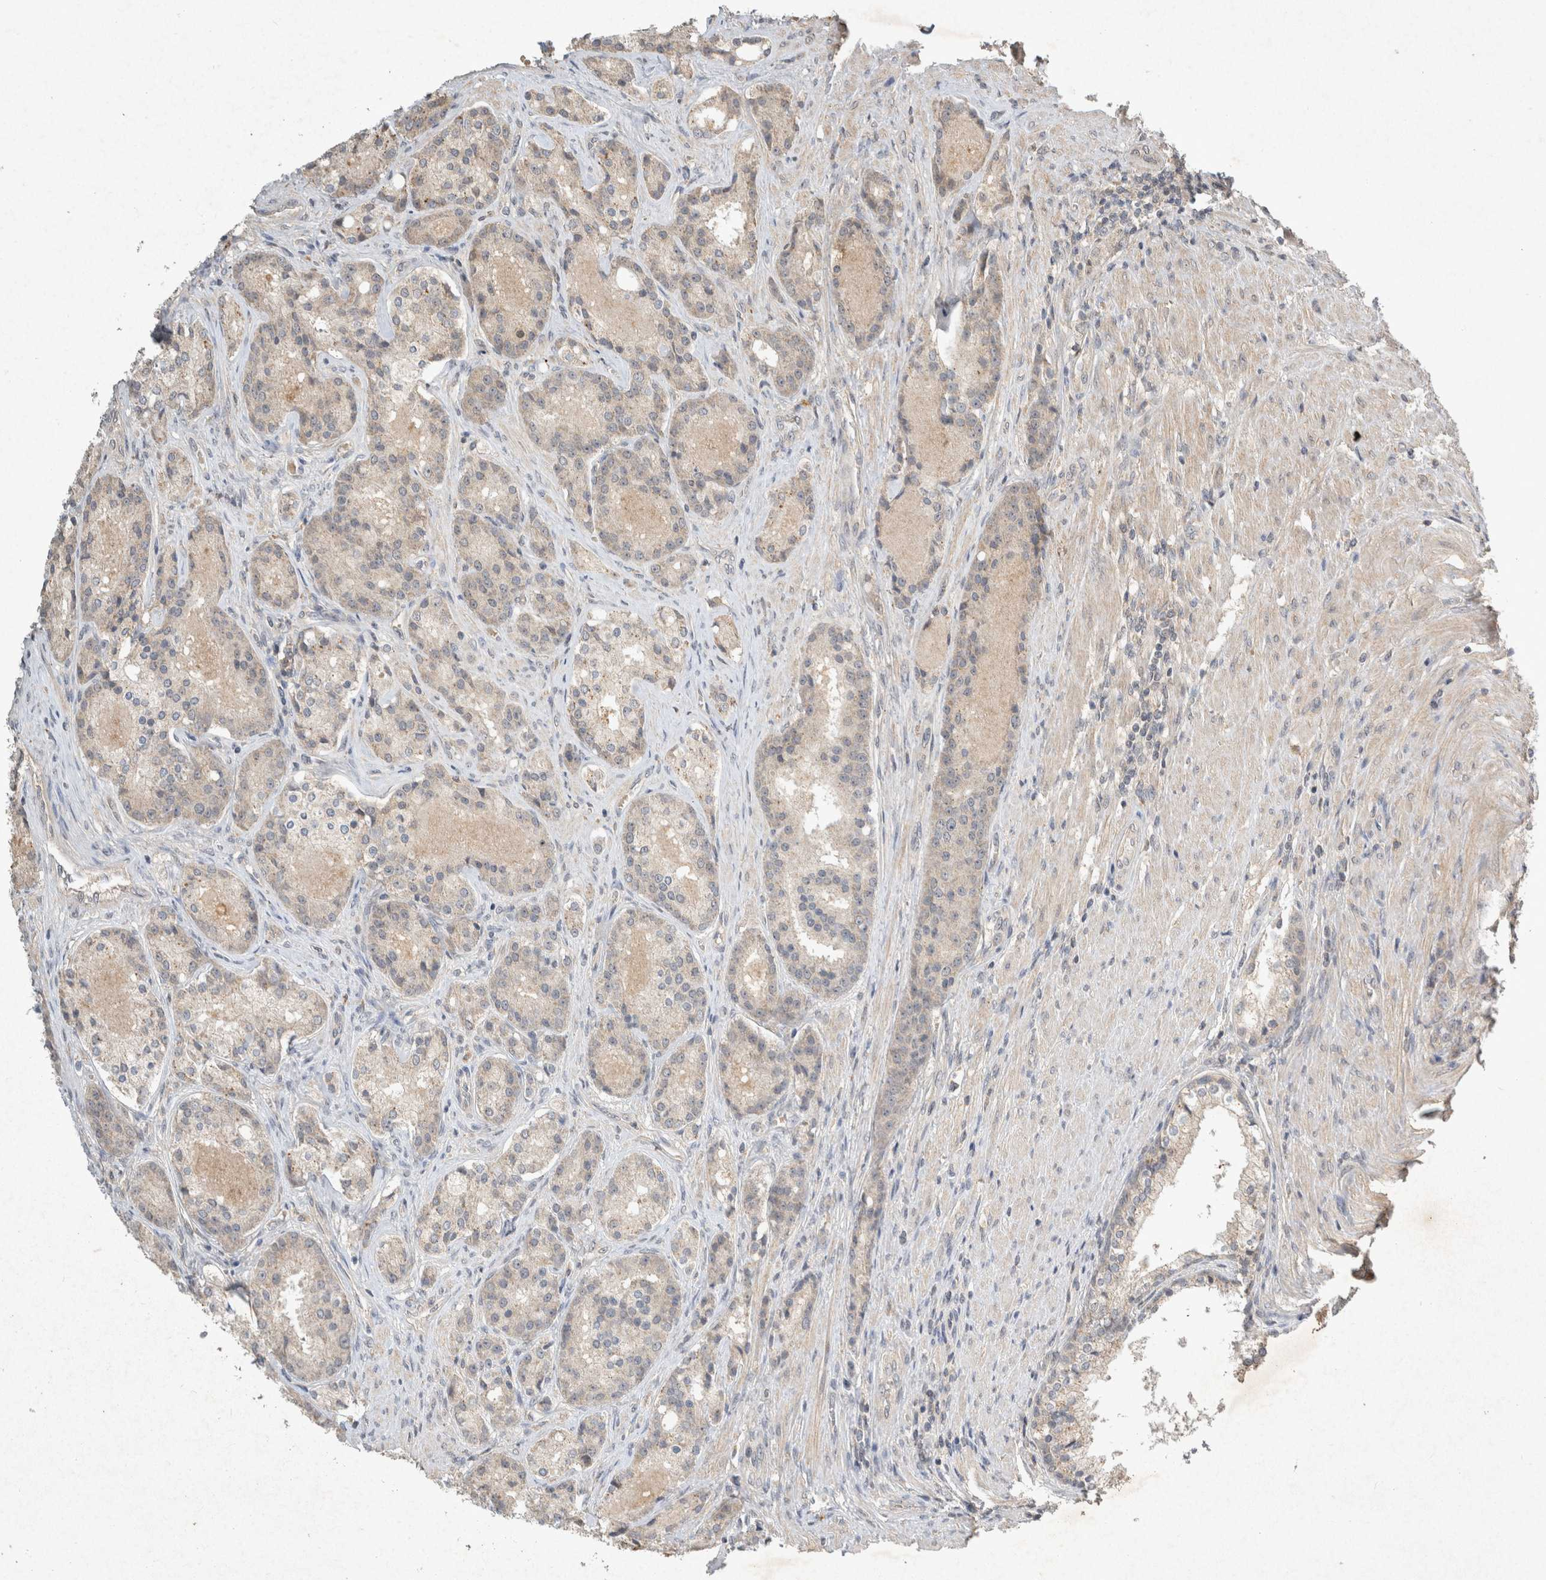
{"staining": {"intensity": "weak", "quantity": "25%-75%", "location": "cytoplasmic/membranous"}, "tissue": "prostate cancer", "cell_type": "Tumor cells", "image_type": "cancer", "snomed": [{"axis": "morphology", "description": "Adenocarcinoma, High grade"}, {"axis": "topography", "description": "Prostate"}], "caption": "Protein staining exhibits weak cytoplasmic/membranous expression in approximately 25%-75% of tumor cells in prostate high-grade adenocarcinoma.", "gene": "LOXL2", "patient": {"sex": "male", "age": 60}}